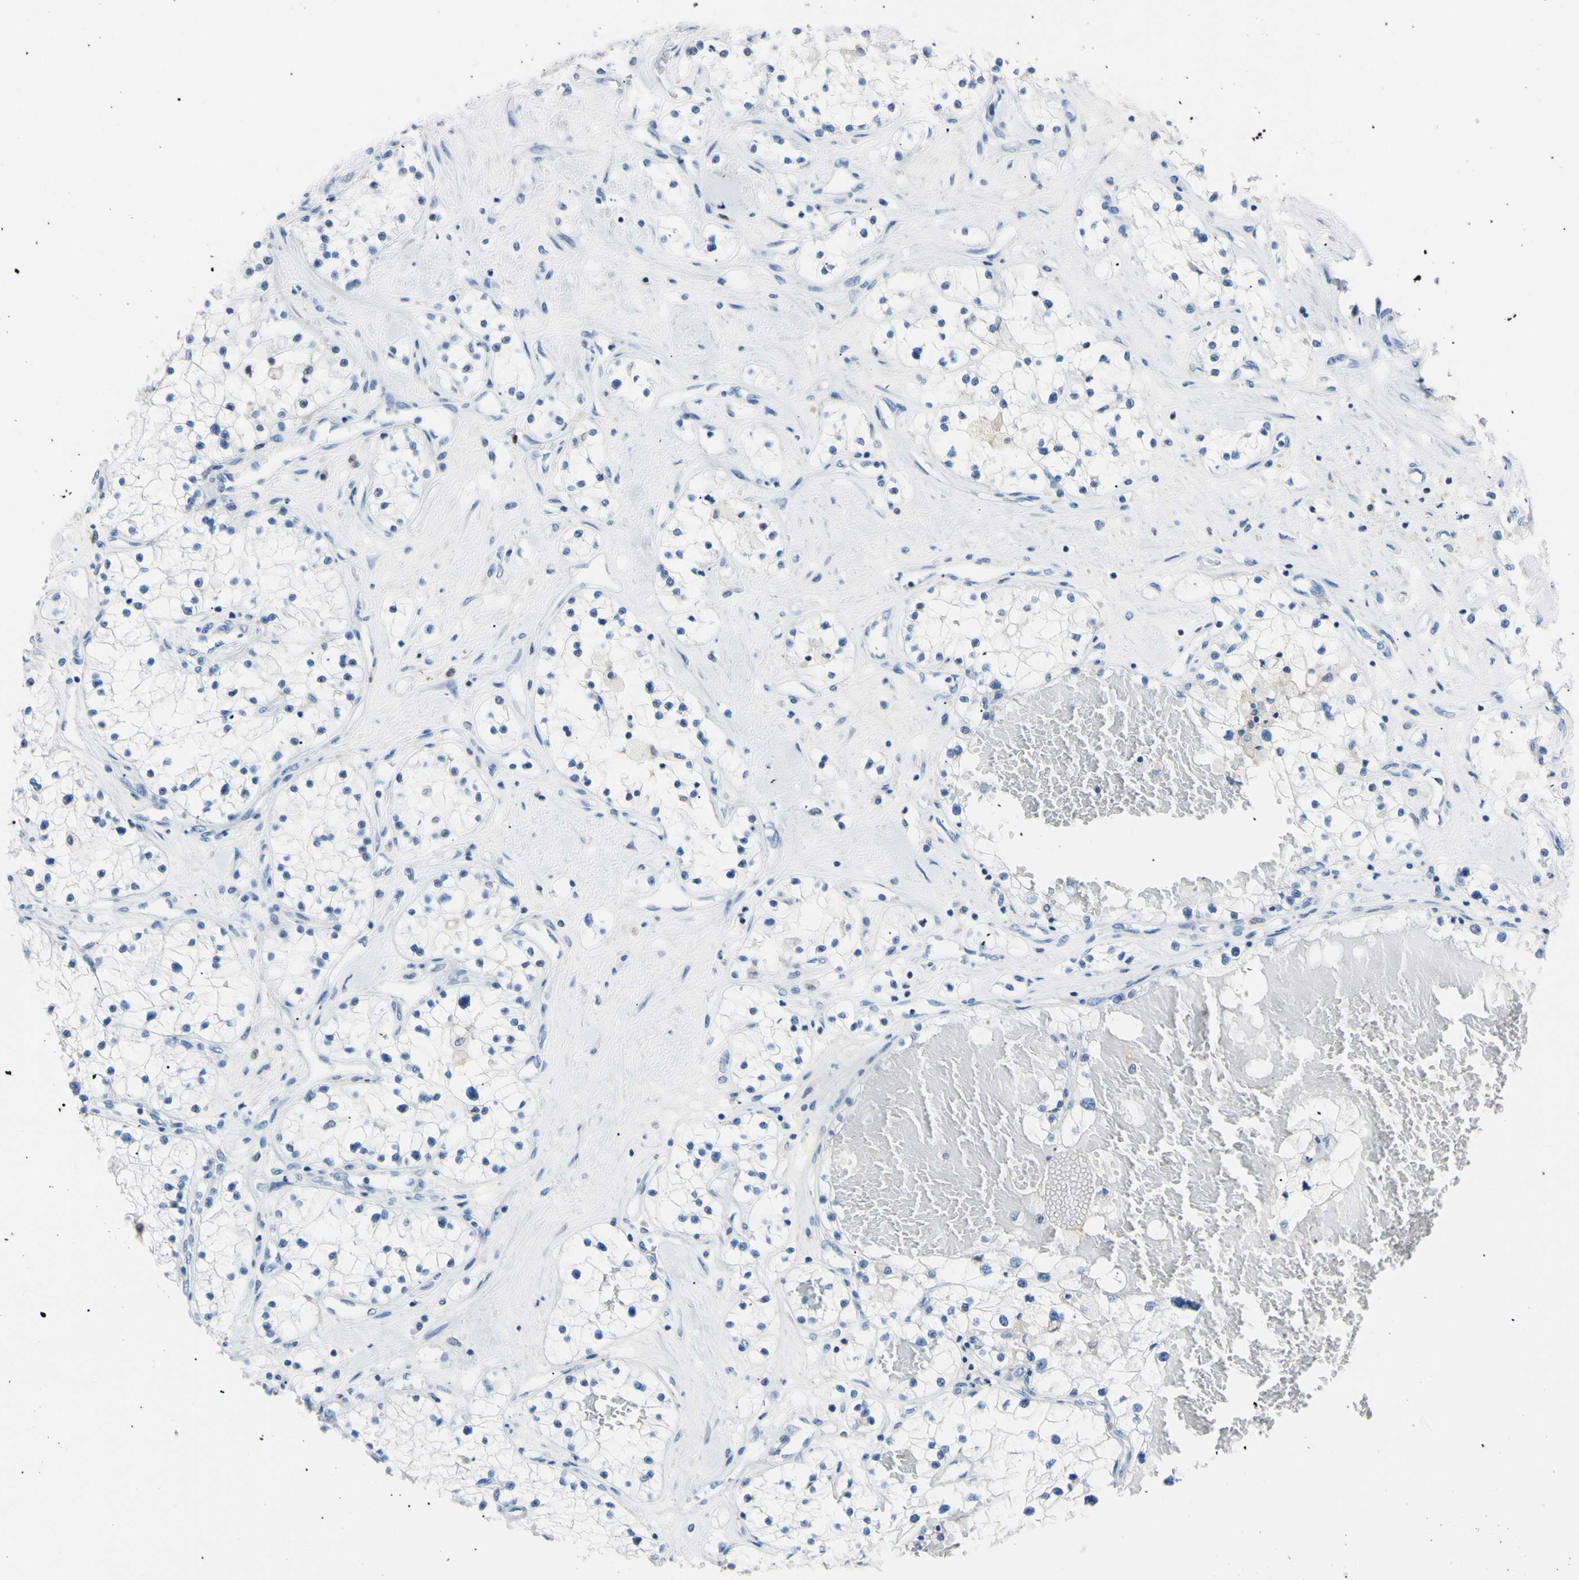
{"staining": {"intensity": "negative", "quantity": "none", "location": "none"}, "tissue": "renal cancer", "cell_type": "Tumor cells", "image_type": "cancer", "snomed": [{"axis": "morphology", "description": "Adenocarcinoma, NOS"}, {"axis": "topography", "description": "Kidney"}], "caption": "The micrograph reveals no staining of tumor cells in renal cancer (adenocarcinoma).", "gene": "NCF4", "patient": {"sex": "male", "age": 68}}